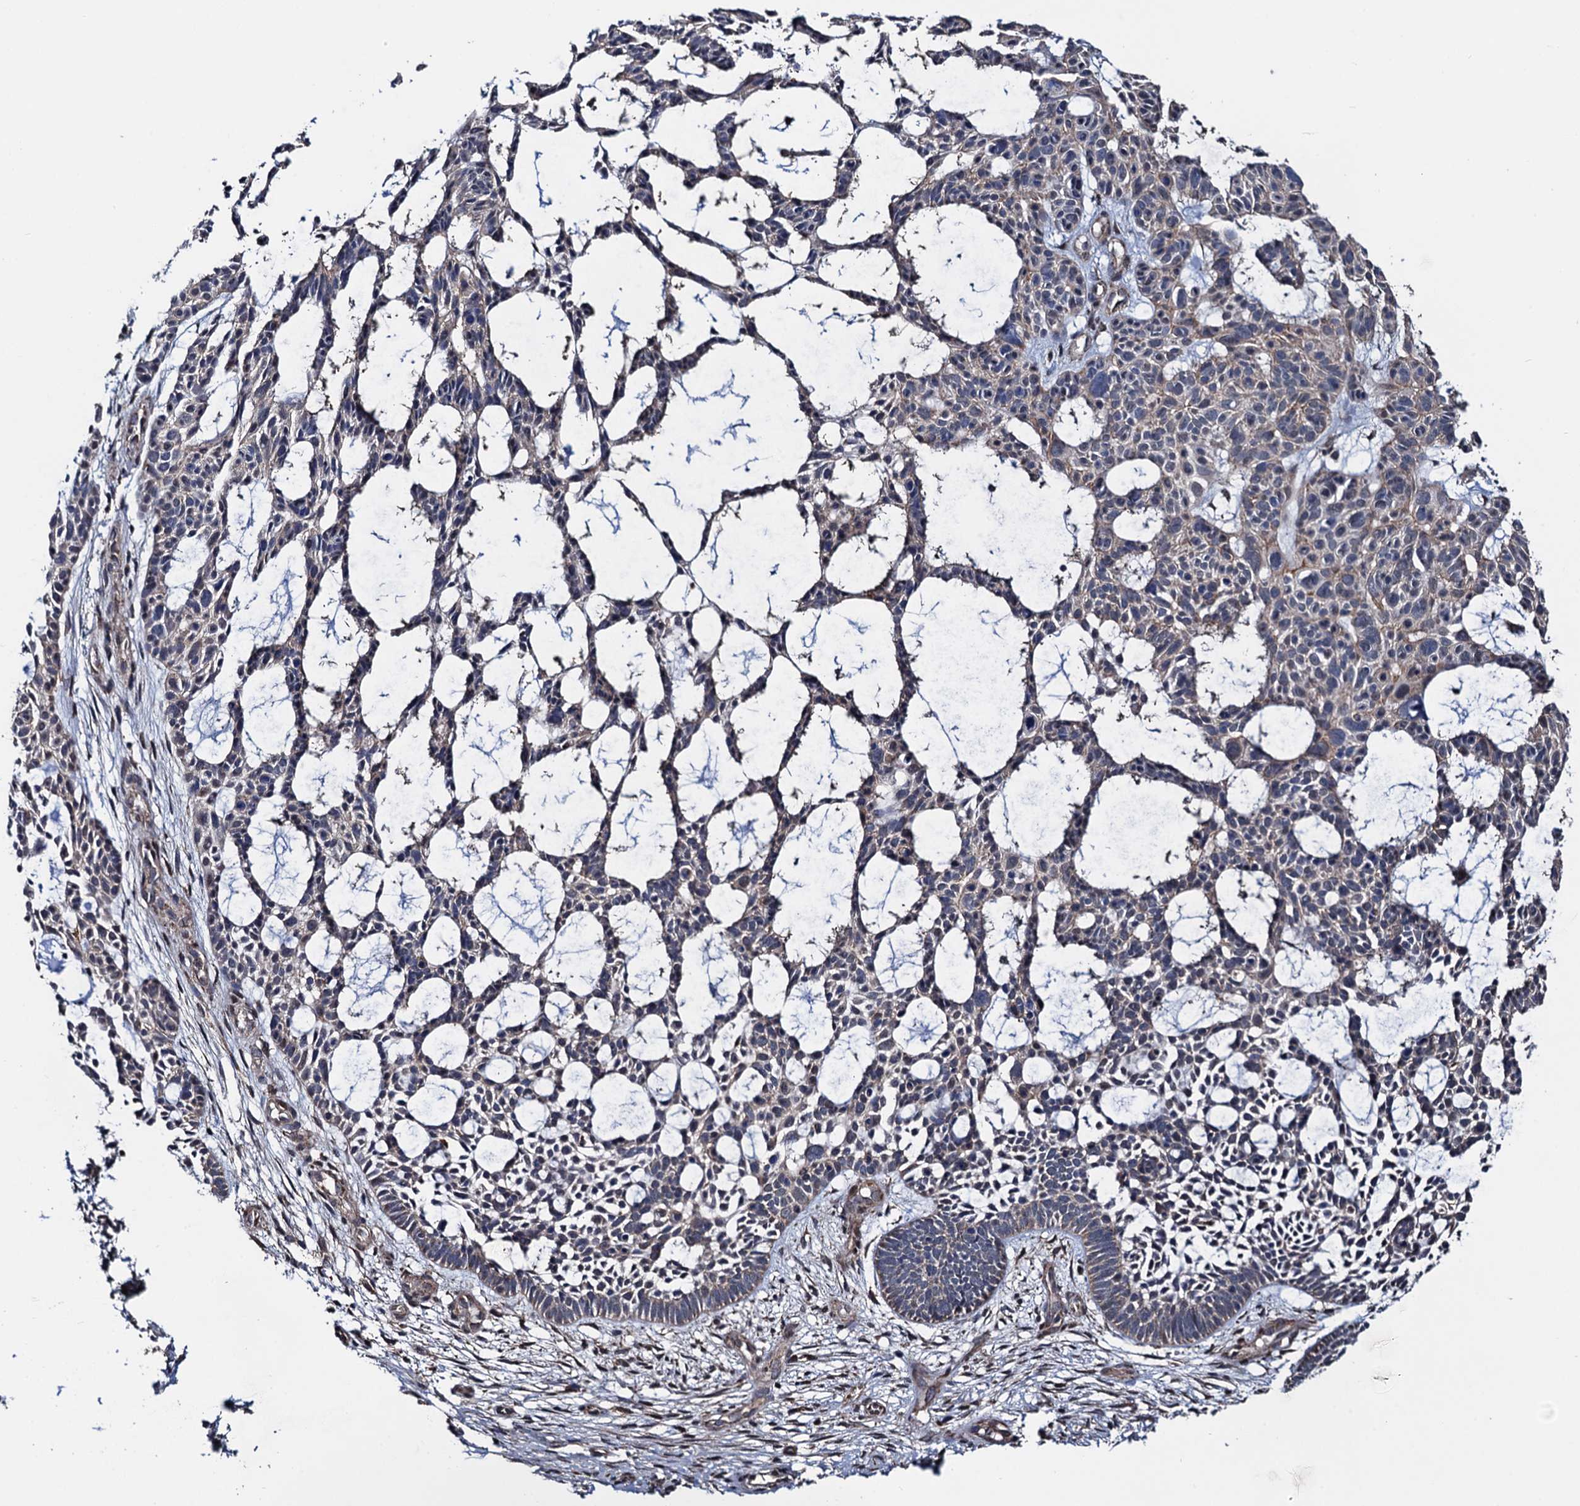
{"staining": {"intensity": "weak", "quantity": "<25%", "location": "cytoplasmic/membranous"}, "tissue": "skin cancer", "cell_type": "Tumor cells", "image_type": "cancer", "snomed": [{"axis": "morphology", "description": "Basal cell carcinoma"}, {"axis": "topography", "description": "Skin"}], "caption": "Immunohistochemistry (IHC) micrograph of human skin basal cell carcinoma stained for a protein (brown), which displays no staining in tumor cells.", "gene": "PTCD3", "patient": {"sex": "male", "age": 89}}